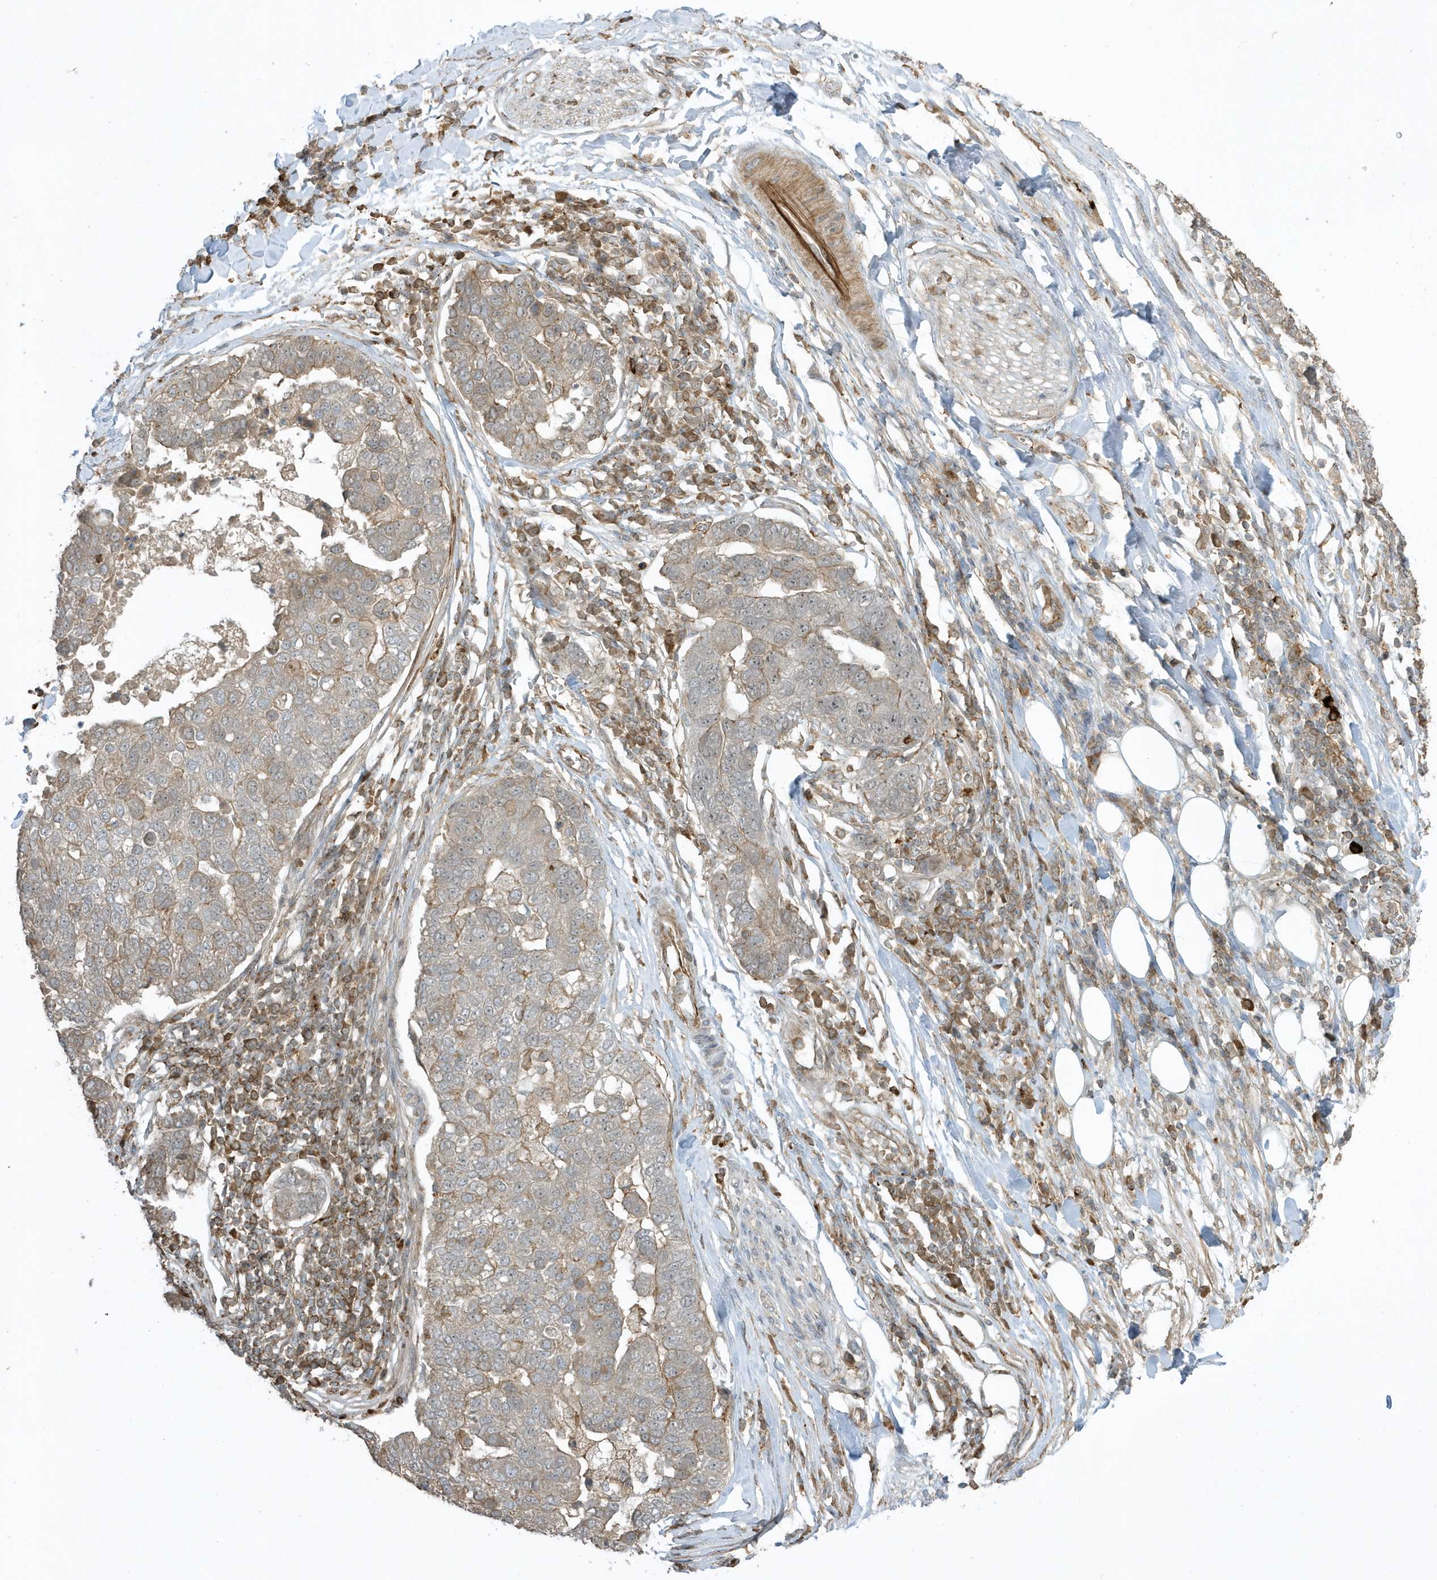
{"staining": {"intensity": "weak", "quantity": ">75%", "location": "cytoplasmic/membranous"}, "tissue": "pancreatic cancer", "cell_type": "Tumor cells", "image_type": "cancer", "snomed": [{"axis": "morphology", "description": "Adenocarcinoma, NOS"}, {"axis": "topography", "description": "Pancreas"}], "caption": "Immunohistochemistry micrograph of pancreatic adenocarcinoma stained for a protein (brown), which shows low levels of weak cytoplasmic/membranous positivity in about >75% of tumor cells.", "gene": "ZBTB8A", "patient": {"sex": "female", "age": 61}}